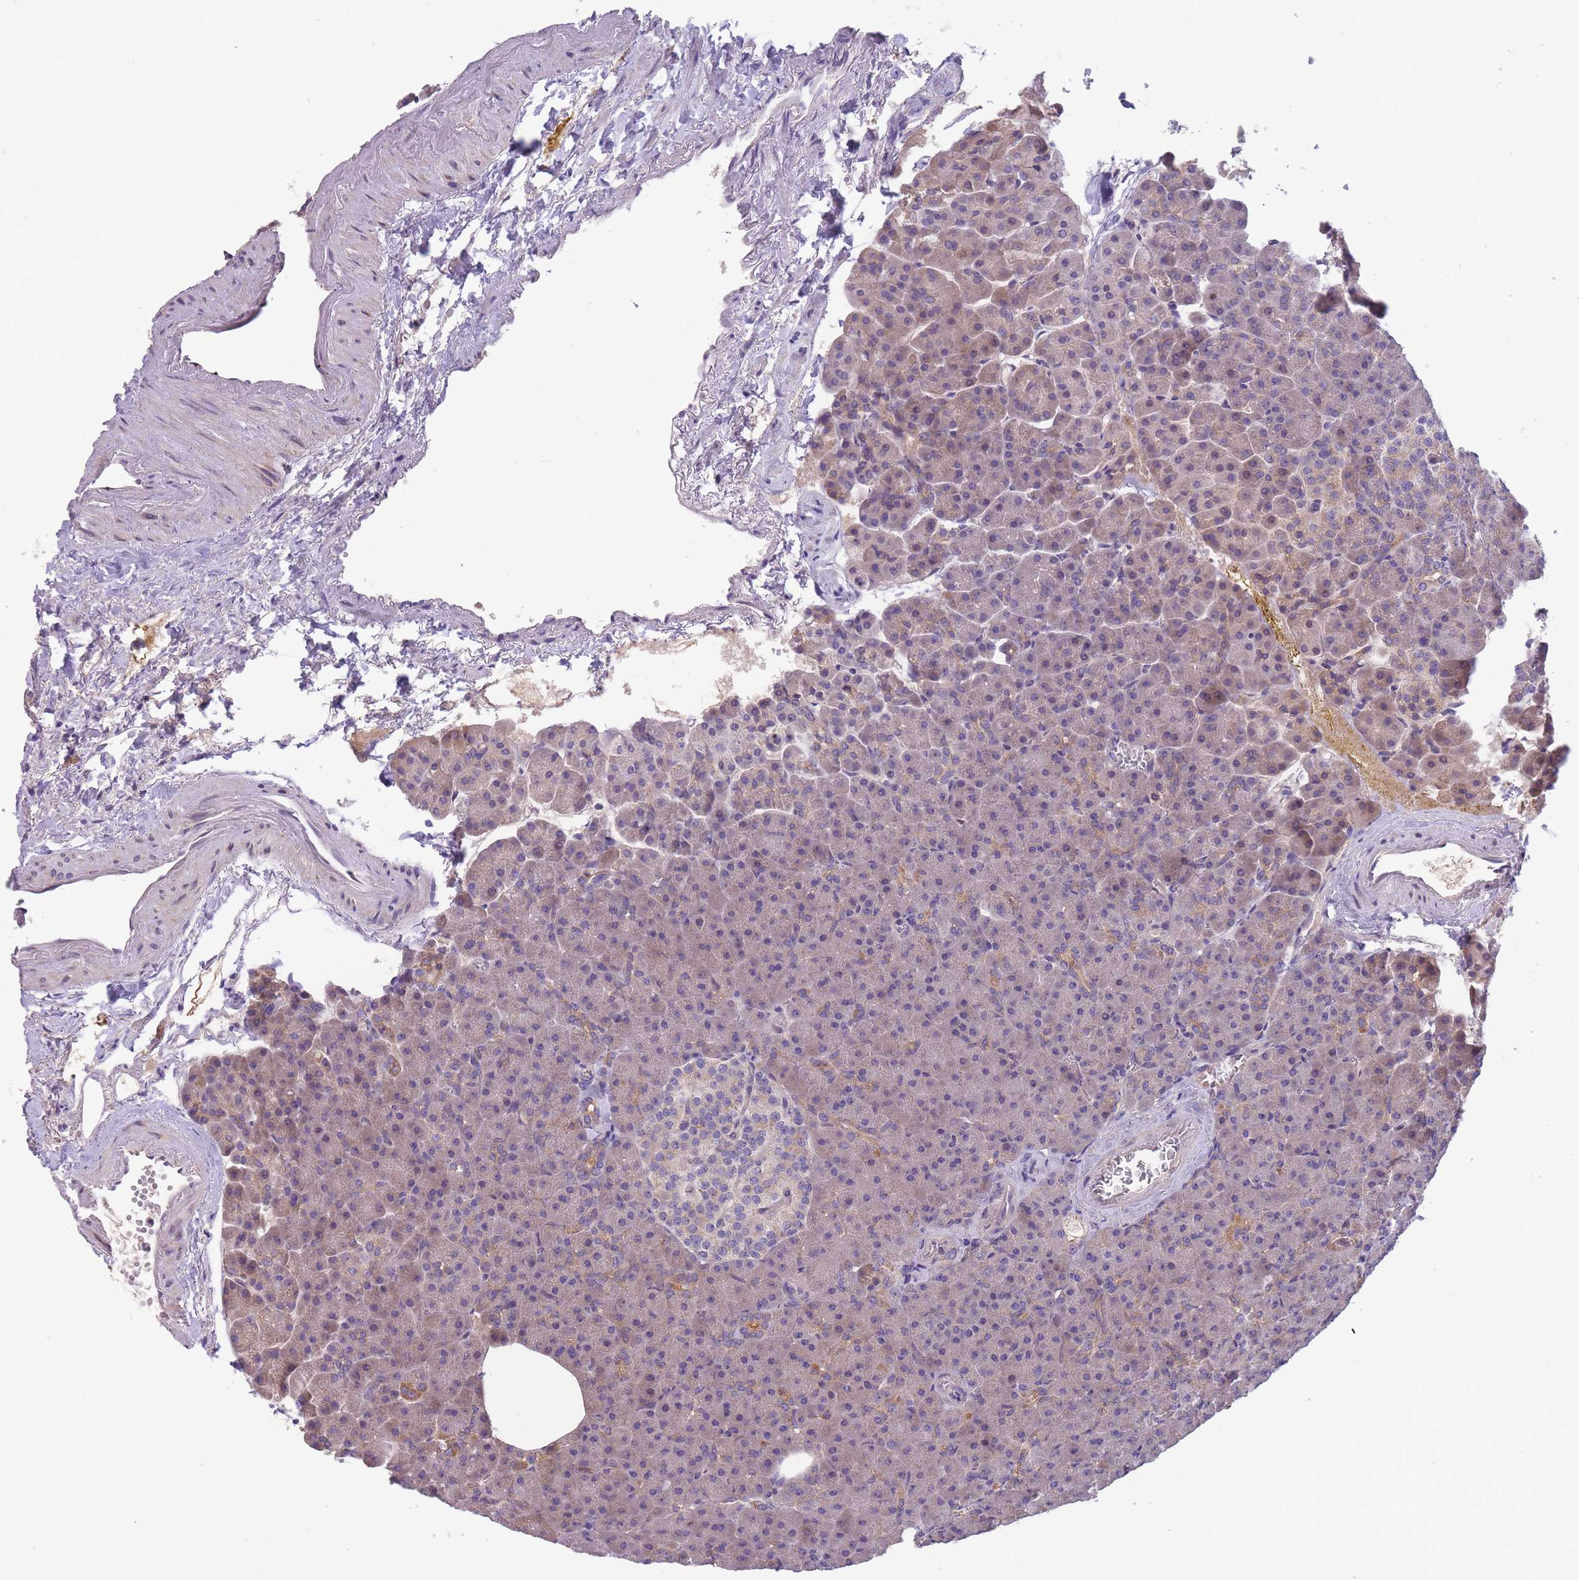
{"staining": {"intensity": "moderate", "quantity": "<25%", "location": "cytoplasmic/membranous"}, "tissue": "pancreas", "cell_type": "Exocrine glandular cells", "image_type": "normal", "snomed": [{"axis": "morphology", "description": "Normal tissue, NOS"}, {"axis": "topography", "description": "Pancreas"}], "caption": "A photomicrograph of human pancreas stained for a protein shows moderate cytoplasmic/membranous brown staining in exocrine glandular cells. The protein is stained brown, and the nuclei are stained in blue (DAB (3,3'-diaminobenzidine) IHC with brightfield microscopy, high magnification).", "gene": "ITPKC", "patient": {"sex": "female", "age": 74}}